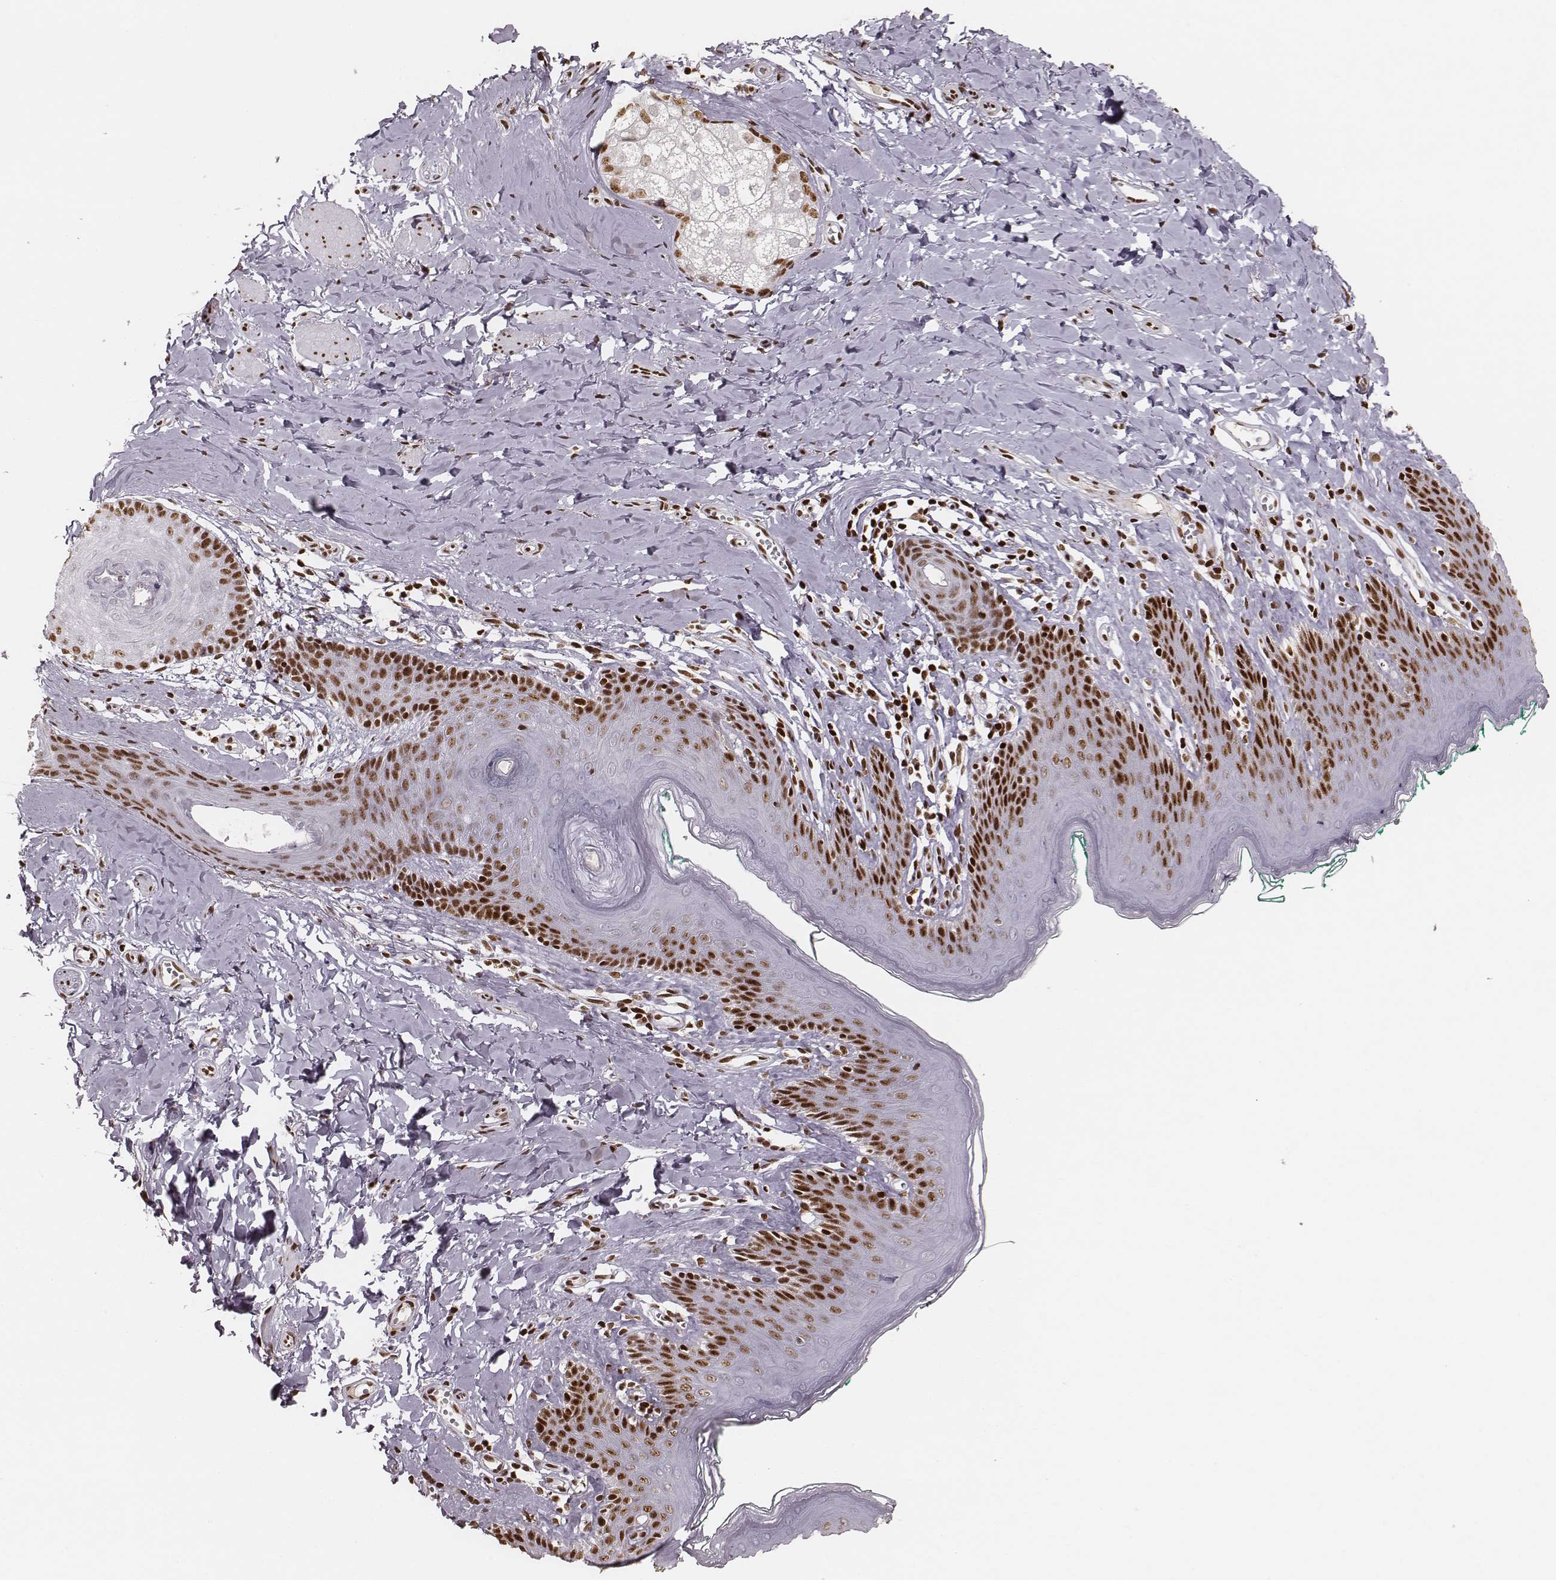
{"staining": {"intensity": "strong", "quantity": ">75%", "location": "nuclear"}, "tissue": "skin", "cell_type": "Epidermal cells", "image_type": "normal", "snomed": [{"axis": "morphology", "description": "Normal tissue, NOS"}, {"axis": "topography", "description": "Vulva"}], "caption": "Strong nuclear staining is seen in approximately >75% of epidermal cells in benign skin. The protein is shown in brown color, while the nuclei are stained blue.", "gene": "PARP1", "patient": {"sex": "female", "age": 66}}